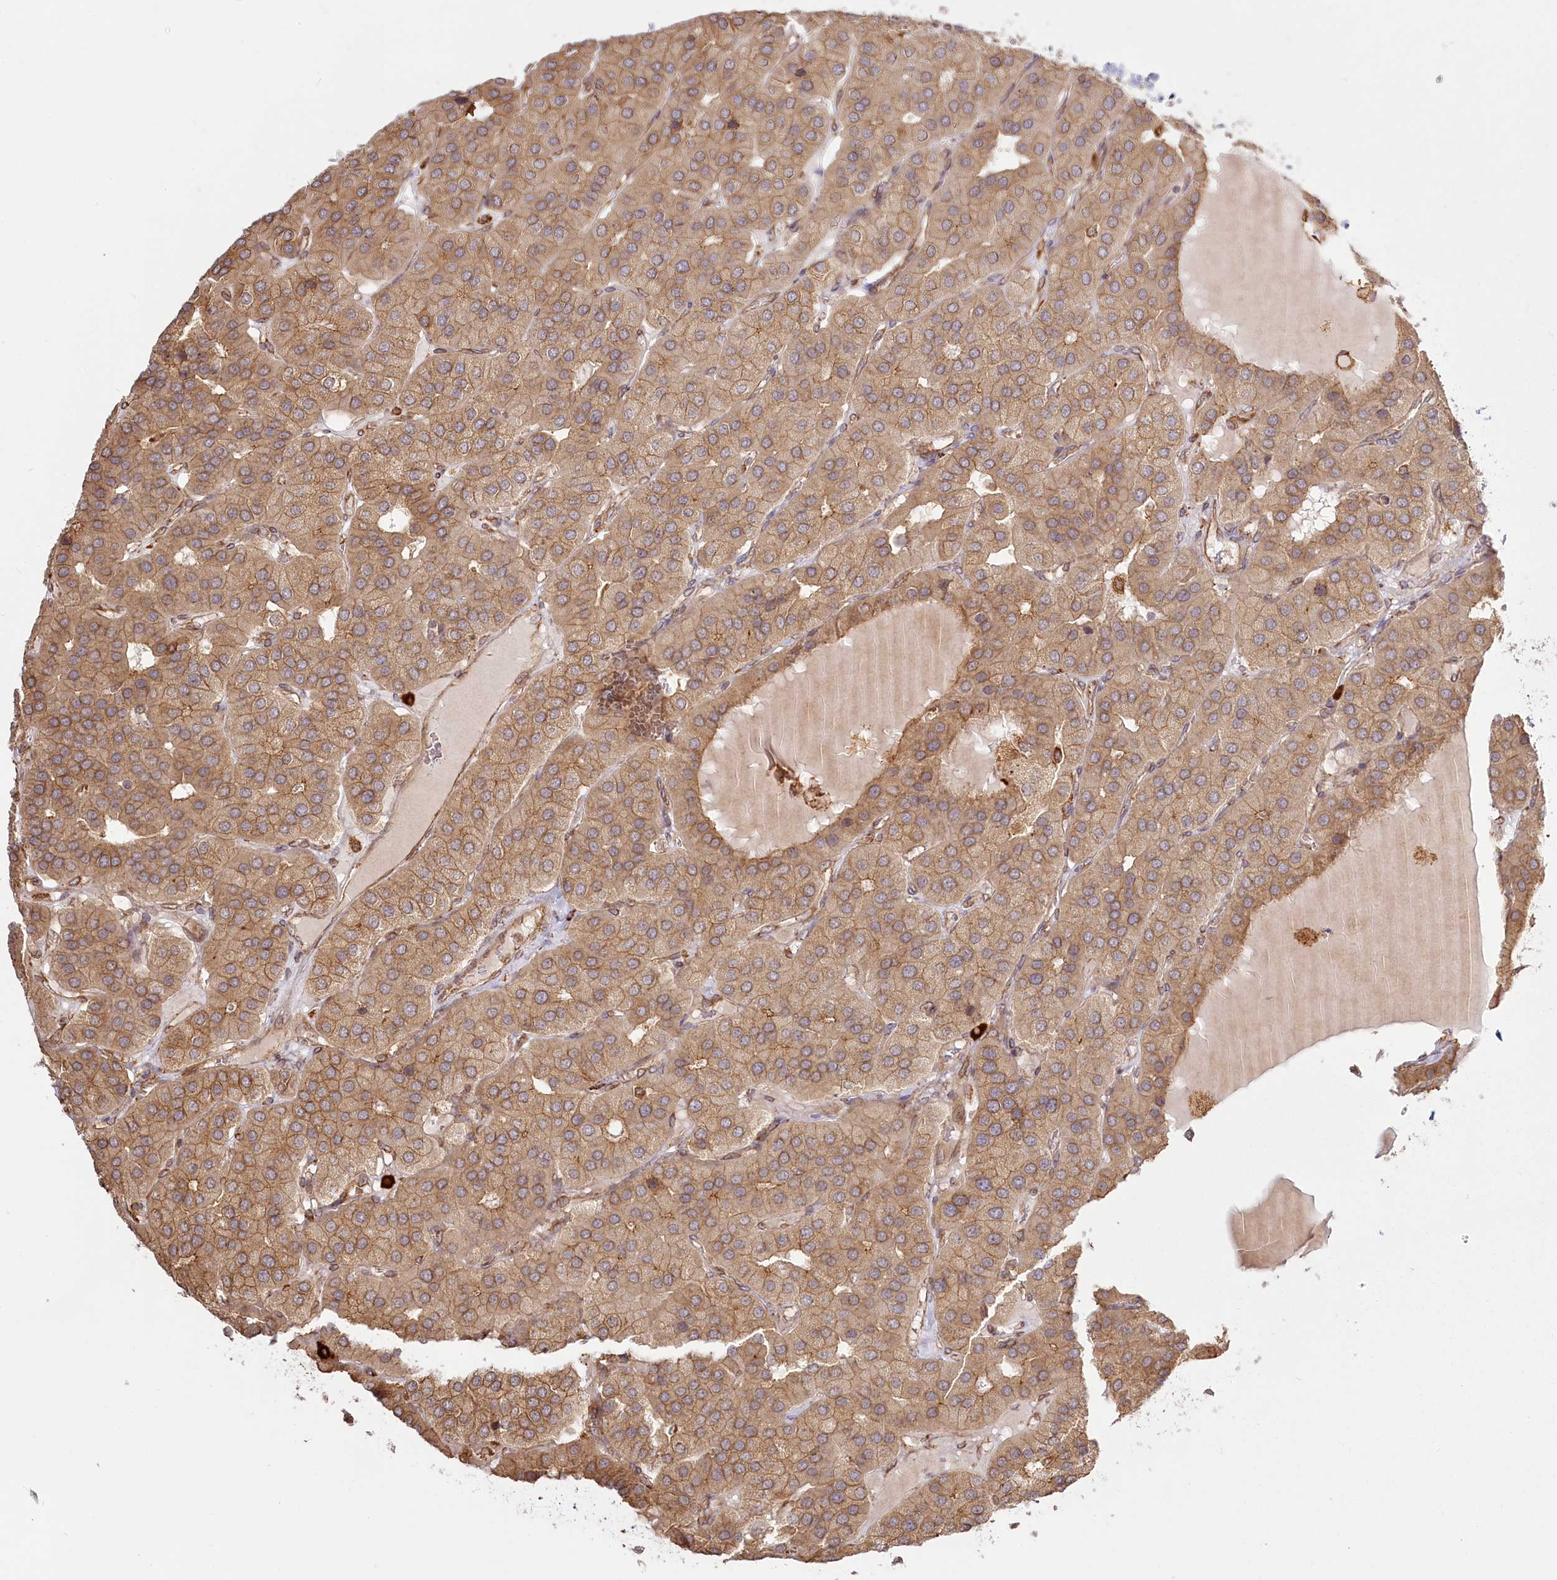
{"staining": {"intensity": "moderate", "quantity": ">75%", "location": "cytoplasmic/membranous"}, "tissue": "parathyroid gland", "cell_type": "Glandular cells", "image_type": "normal", "snomed": [{"axis": "morphology", "description": "Normal tissue, NOS"}, {"axis": "morphology", "description": "Adenoma, NOS"}, {"axis": "topography", "description": "Parathyroid gland"}], "caption": "Glandular cells display medium levels of moderate cytoplasmic/membranous positivity in approximately >75% of cells in unremarkable parathyroid gland.", "gene": "FAM13A", "patient": {"sex": "female", "age": 86}}